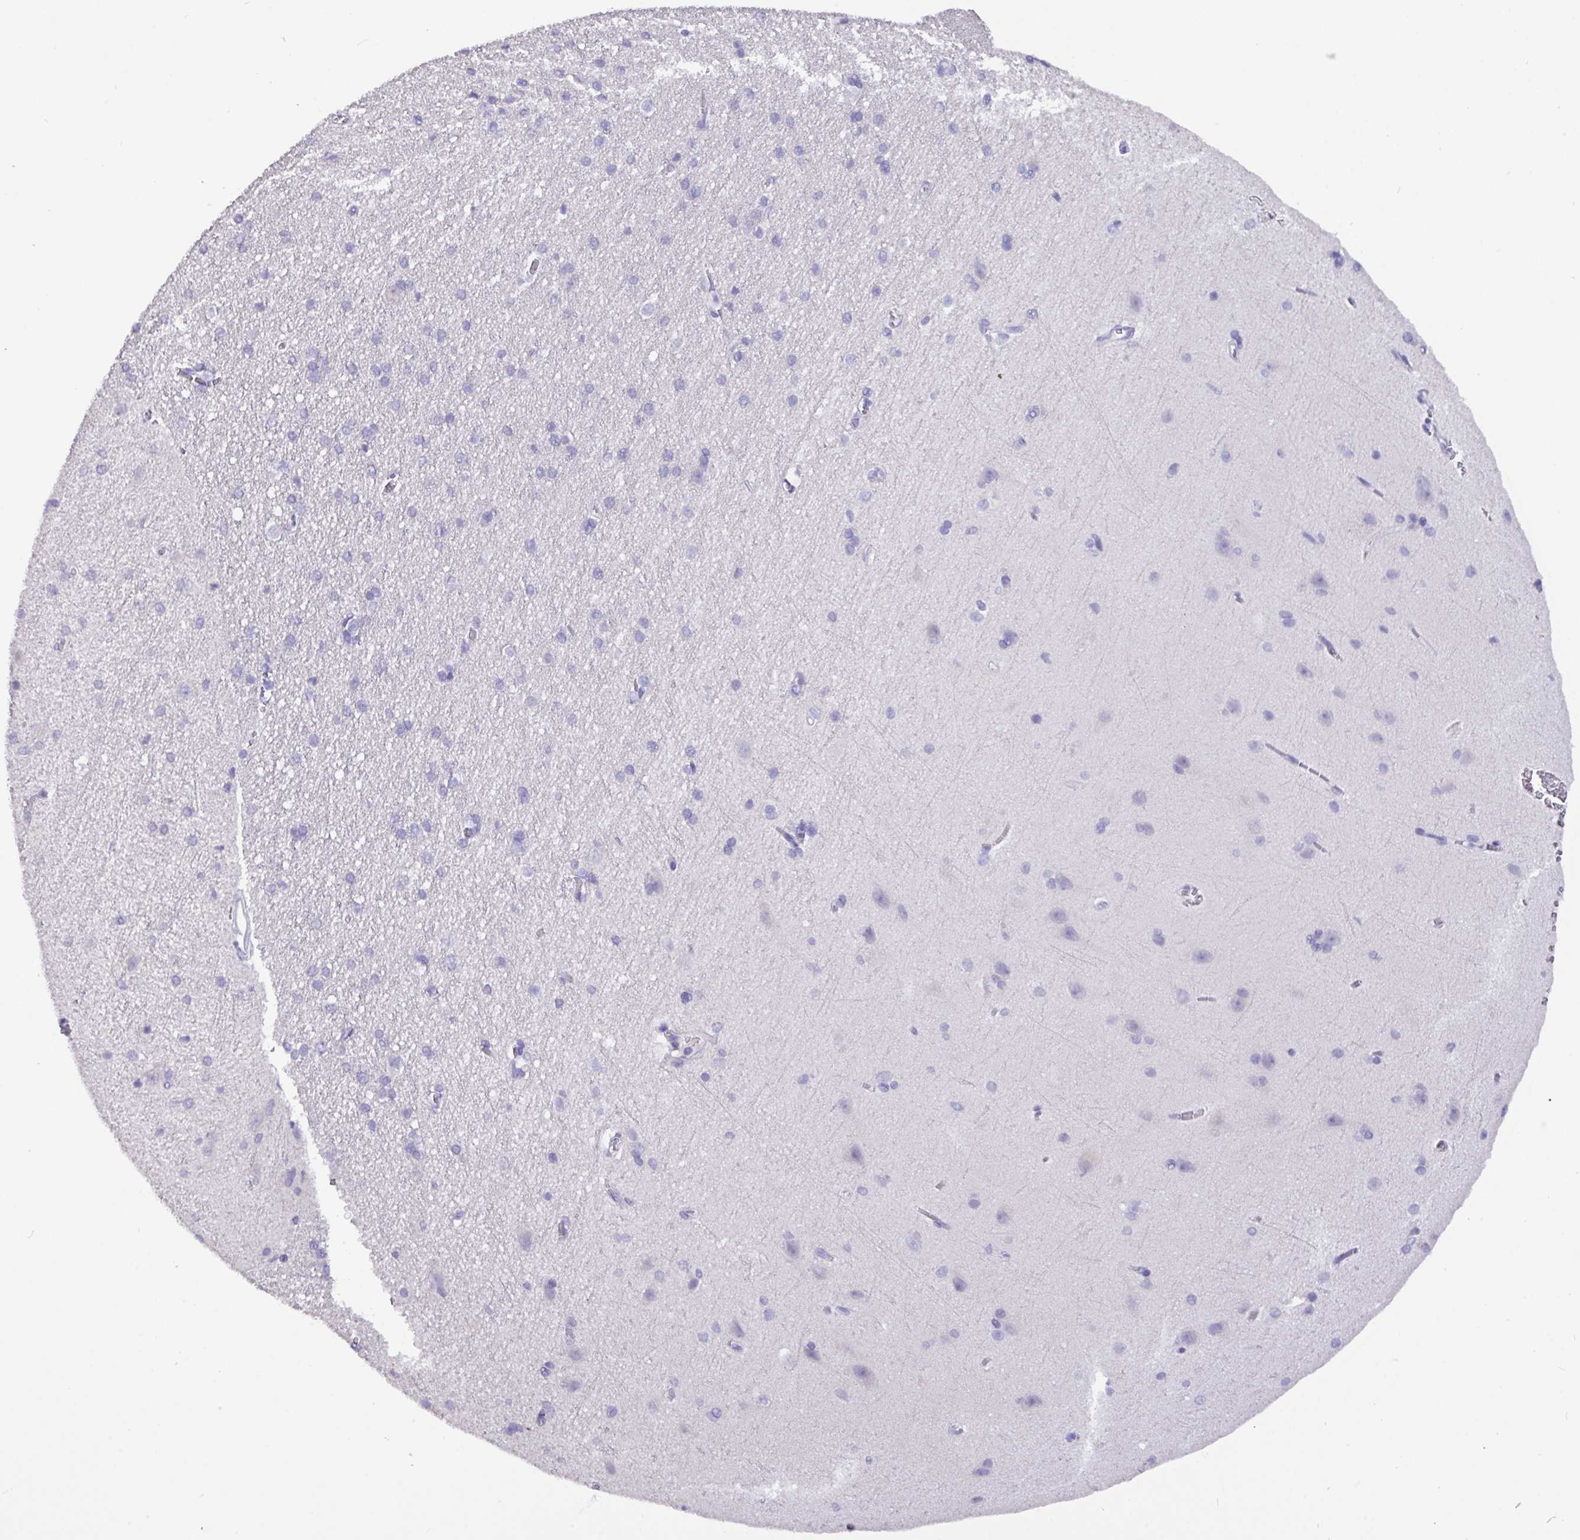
{"staining": {"intensity": "negative", "quantity": "none", "location": "none"}, "tissue": "cerebral cortex", "cell_type": "Endothelial cells", "image_type": "normal", "snomed": [{"axis": "morphology", "description": "Normal tissue, NOS"}, {"axis": "topography", "description": "Cerebral cortex"}], "caption": "A photomicrograph of cerebral cortex stained for a protein exhibits no brown staining in endothelial cells.", "gene": "EPCAM", "patient": {"sex": "male", "age": 37}}